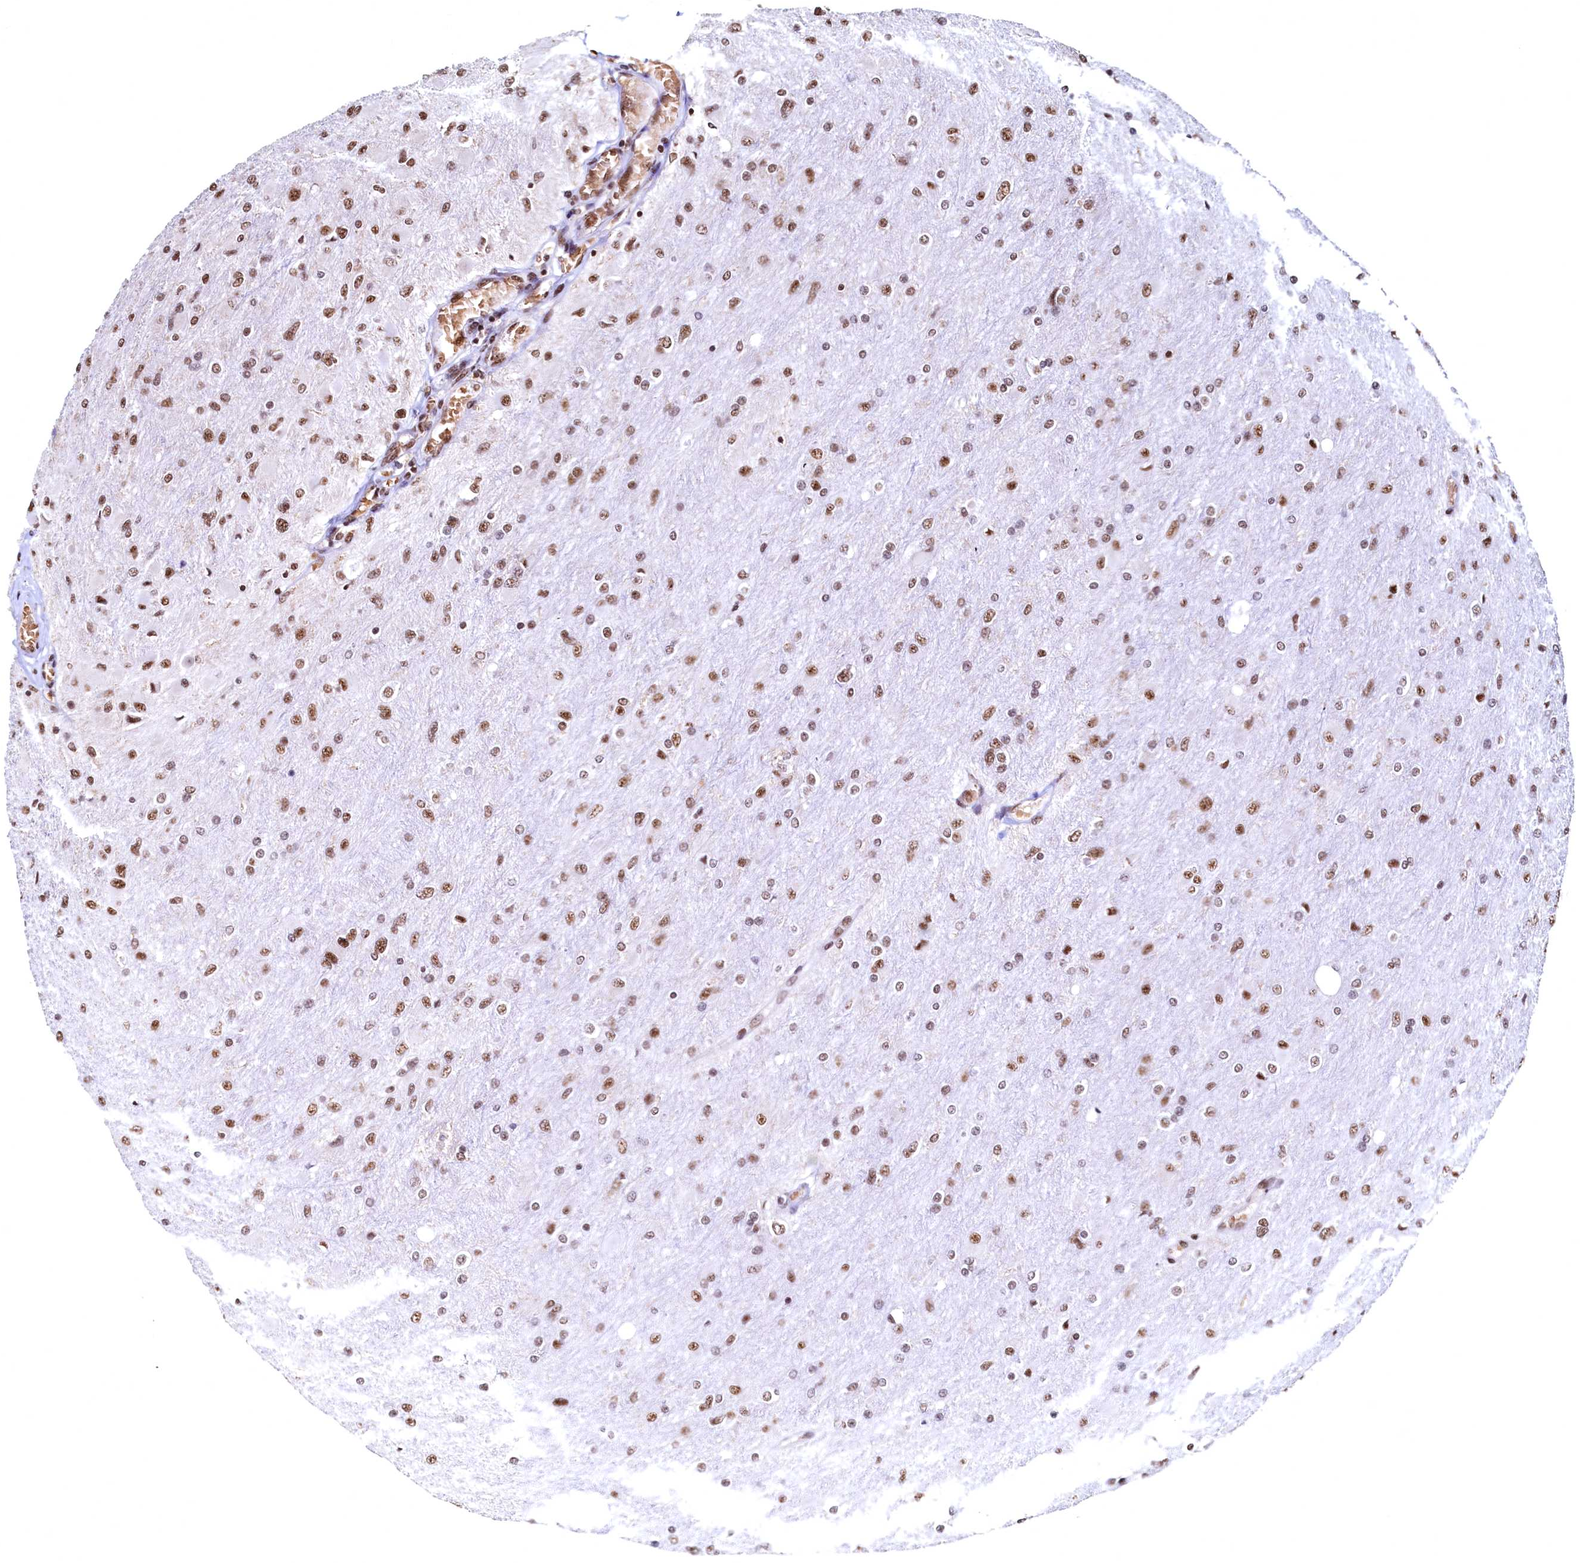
{"staining": {"intensity": "moderate", "quantity": "25%-75%", "location": "nuclear"}, "tissue": "glioma", "cell_type": "Tumor cells", "image_type": "cancer", "snomed": [{"axis": "morphology", "description": "Glioma, malignant, High grade"}, {"axis": "topography", "description": "Cerebral cortex"}], "caption": "DAB immunohistochemical staining of human malignant high-grade glioma shows moderate nuclear protein expression in approximately 25%-75% of tumor cells.", "gene": "RSRC2", "patient": {"sex": "female", "age": 36}}